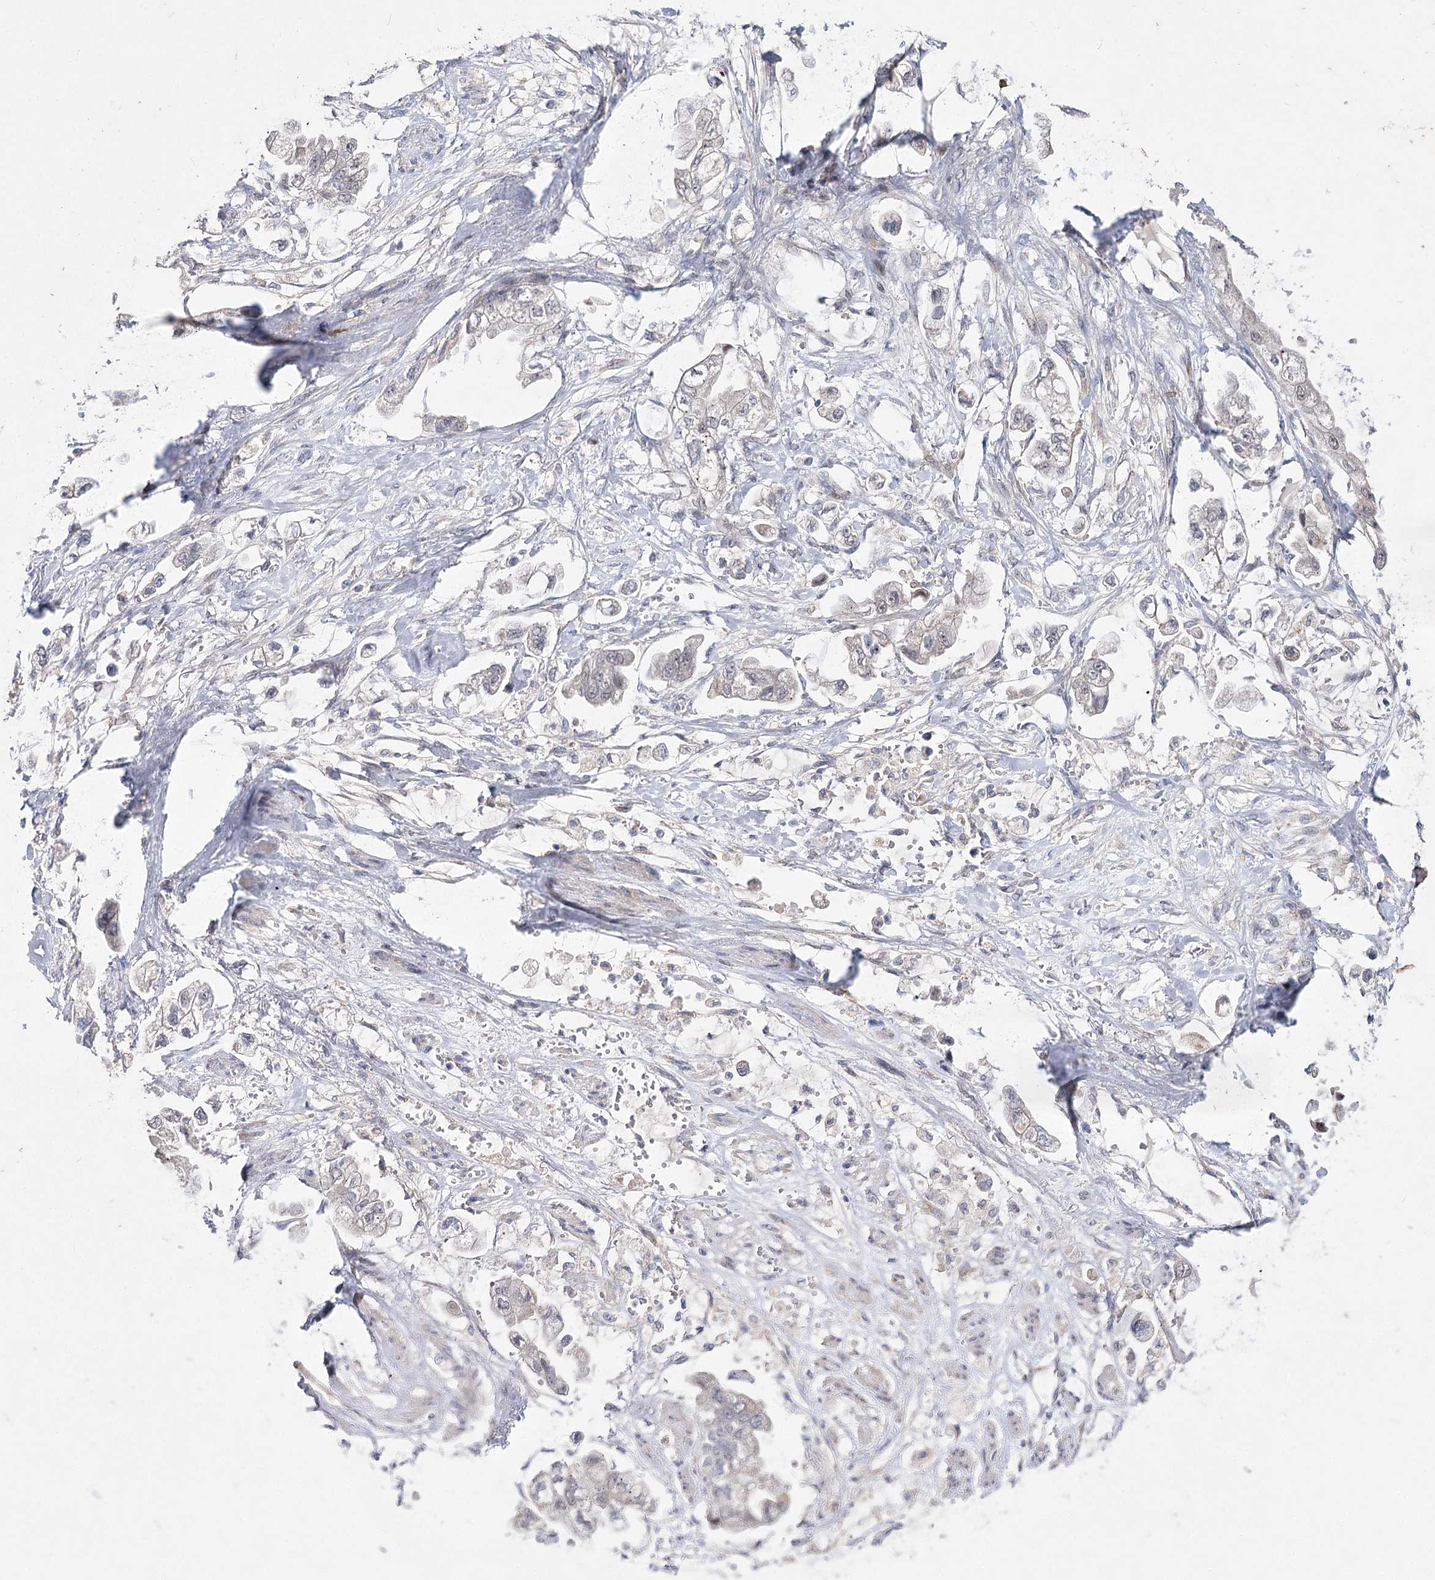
{"staining": {"intensity": "negative", "quantity": "none", "location": "none"}, "tissue": "stomach cancer", "cell_type": "Tumor cells", "image_type": "cancer", "snomed": [{"axis": "morphology", "description": "Adenocarcinoma, NOS"}, {"axis": "topography", "description": "Stomach"}], "caption": "A photomicrograph of human stomach cancer (adenocarcinoma) is negative for staining in tumor cells.", "gene": "ARHGAP32", "patient": {"sex": "male", "age": 62}}